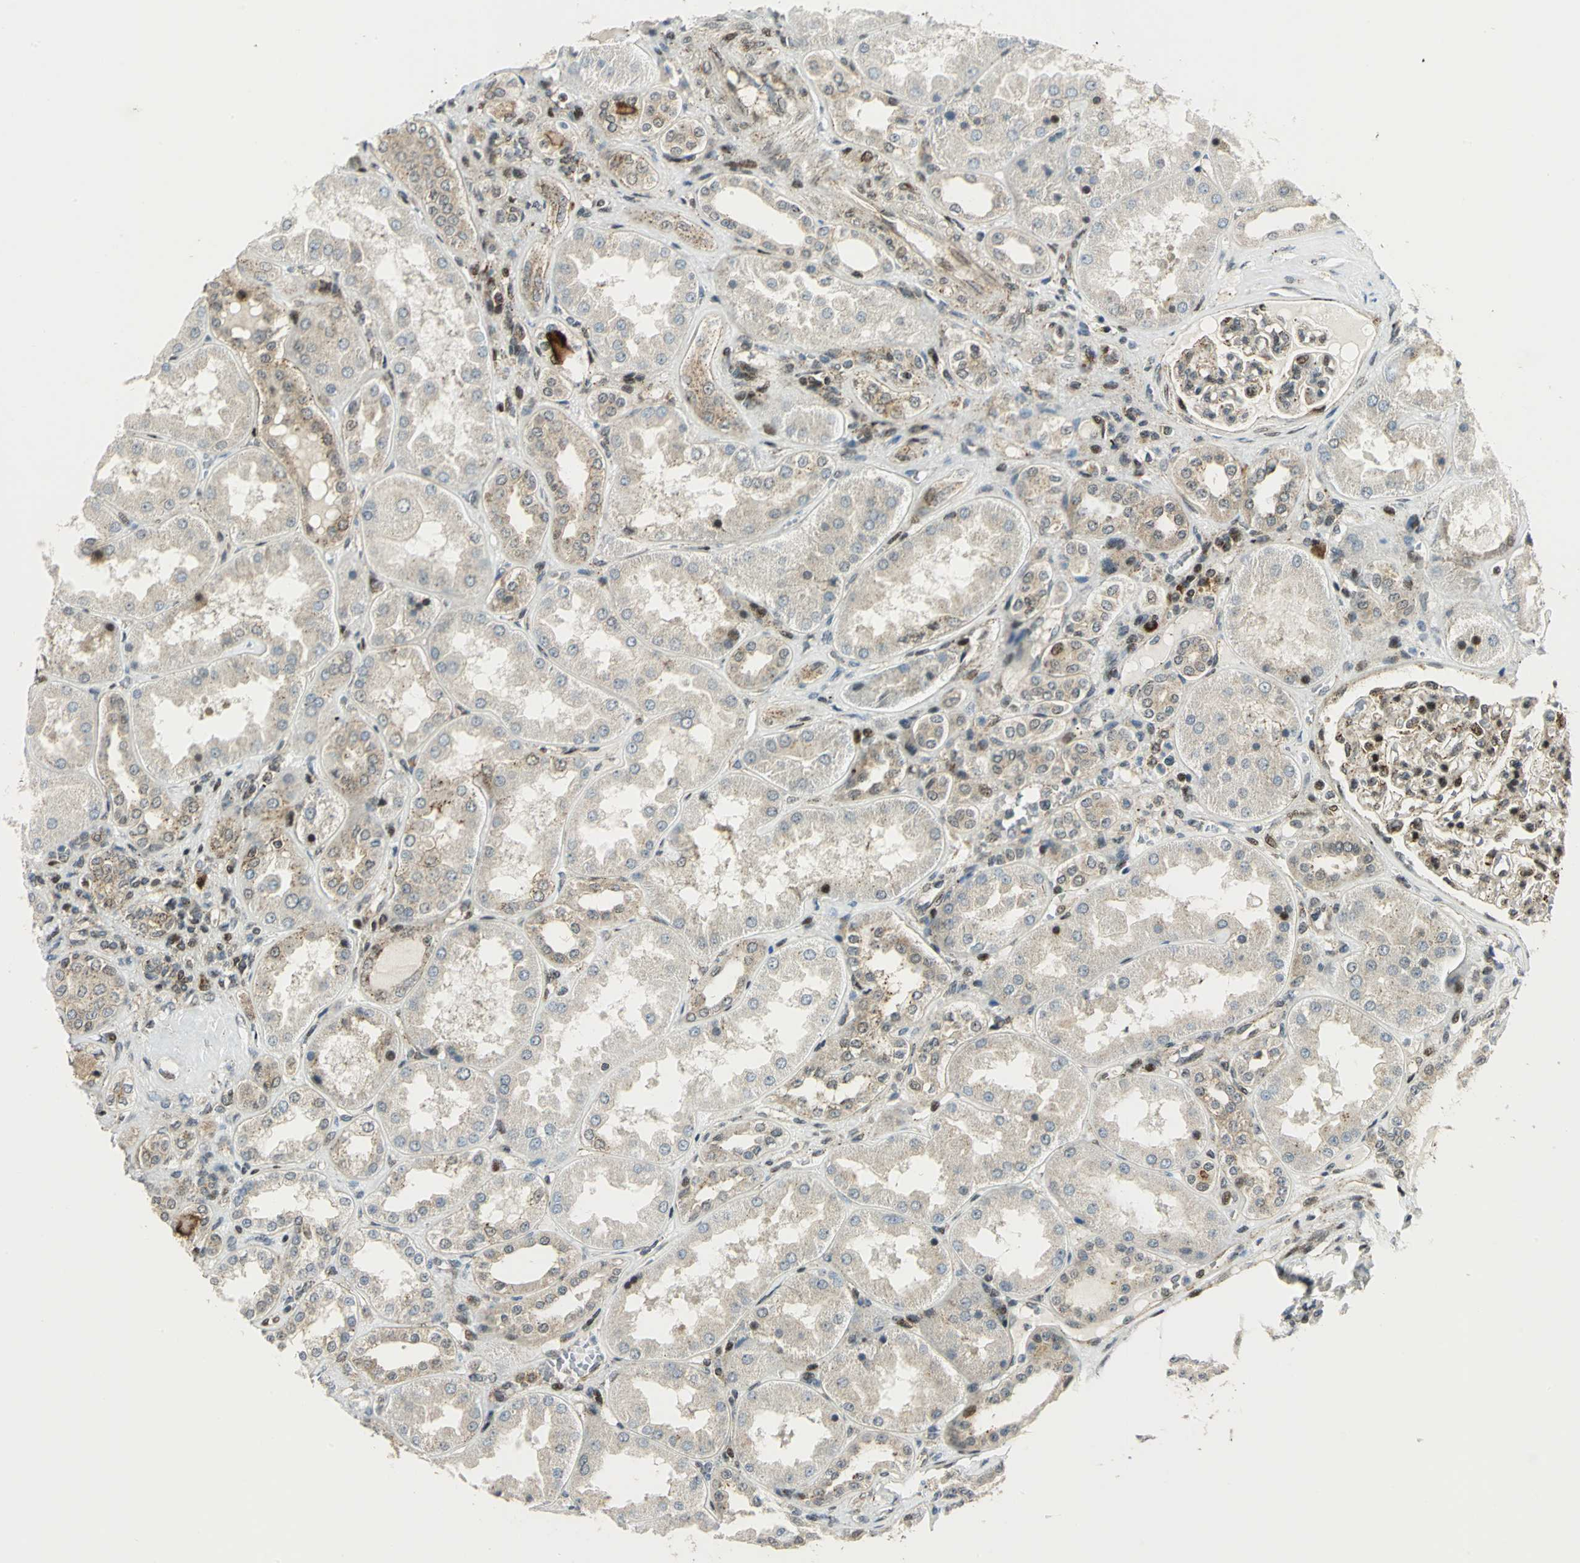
{"staining": {"intensity": "strong", "quantity": ">75%", "location": "cytoplasmic/membranous,nuclear"}, "tissue": "kidney", "cell_type": "Cells in glomeruli", "image_type": "normal", "snomed": [{"axis": "morphology", "description": "Normal tissue, NOS"}, {"axis": "topography", "description": "Kidney"}], "caption": "A brown stain shows strong cytoplasmic/membranous,nuclear expression of a protein in cells in glomeruli of normal human kidney. (Stains: DAB (3,3'-diaminobenzidine) in brown, nuclei in blue, Microscopy: brightfield microscopy at high magnification).", "gene": "ATP6V1A", "patient": {"sex": "female", "age": 56}}